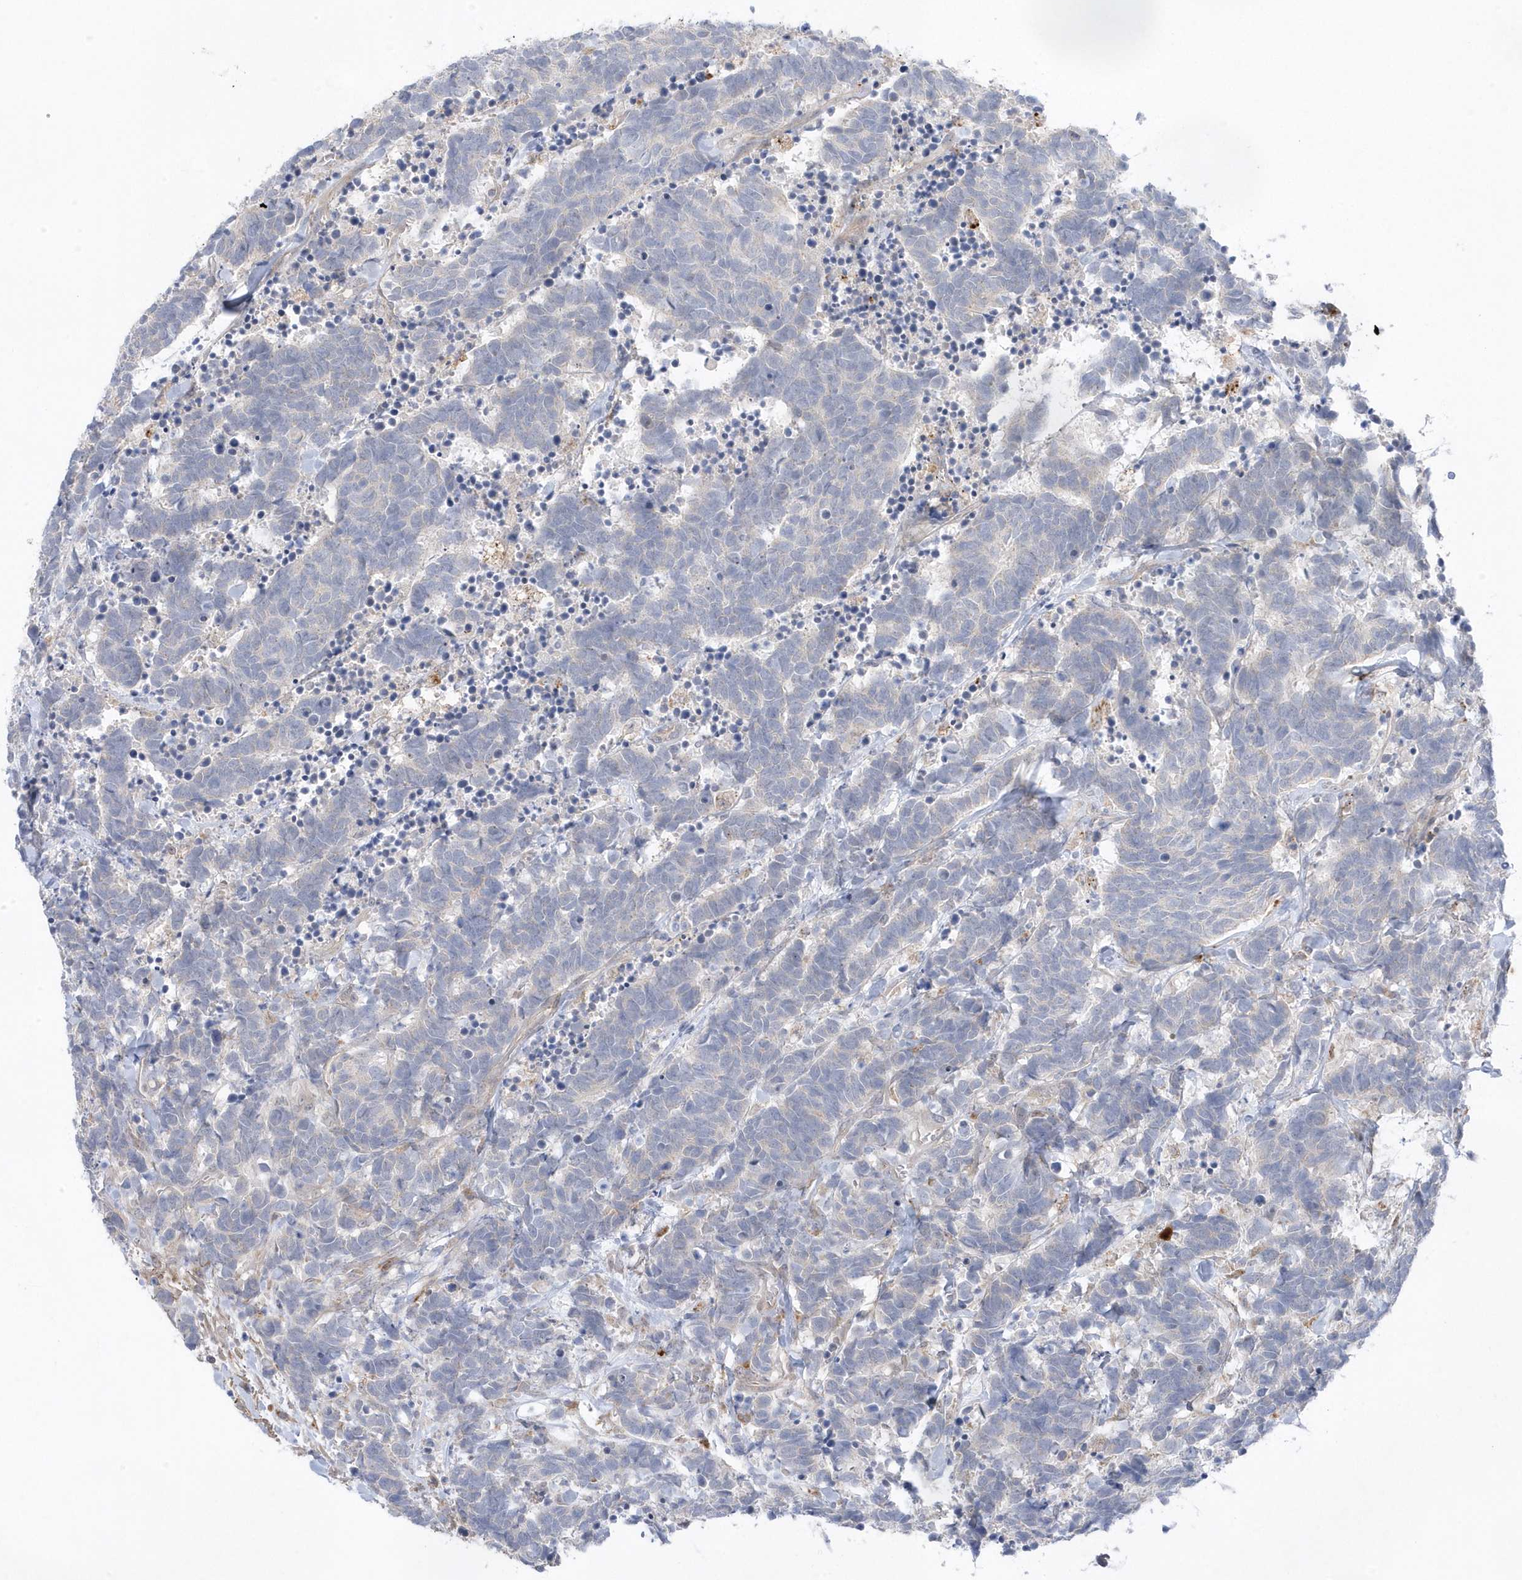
{"staining": {"intensity": "negative", "quantity": "none", "location": "none"}, "tissue": "carcinoid", "cell_type": "Tumor cells", "image_type": "cancer", "snomed": [{"axis": "morphology", "description": "Carcinoma, NOS"}, {"axis": "morphology", "description": "Carcinoid, malignant, NOS"}, {"axis": "topography", "description": "Urinary bladder"}], "caption": "This is an immunohistochemistry micrograph of human carcinoma. There is no expression in tumor cells.", "gene": "ANAPC1", "patient": {"sex": "male", "age": 57}}